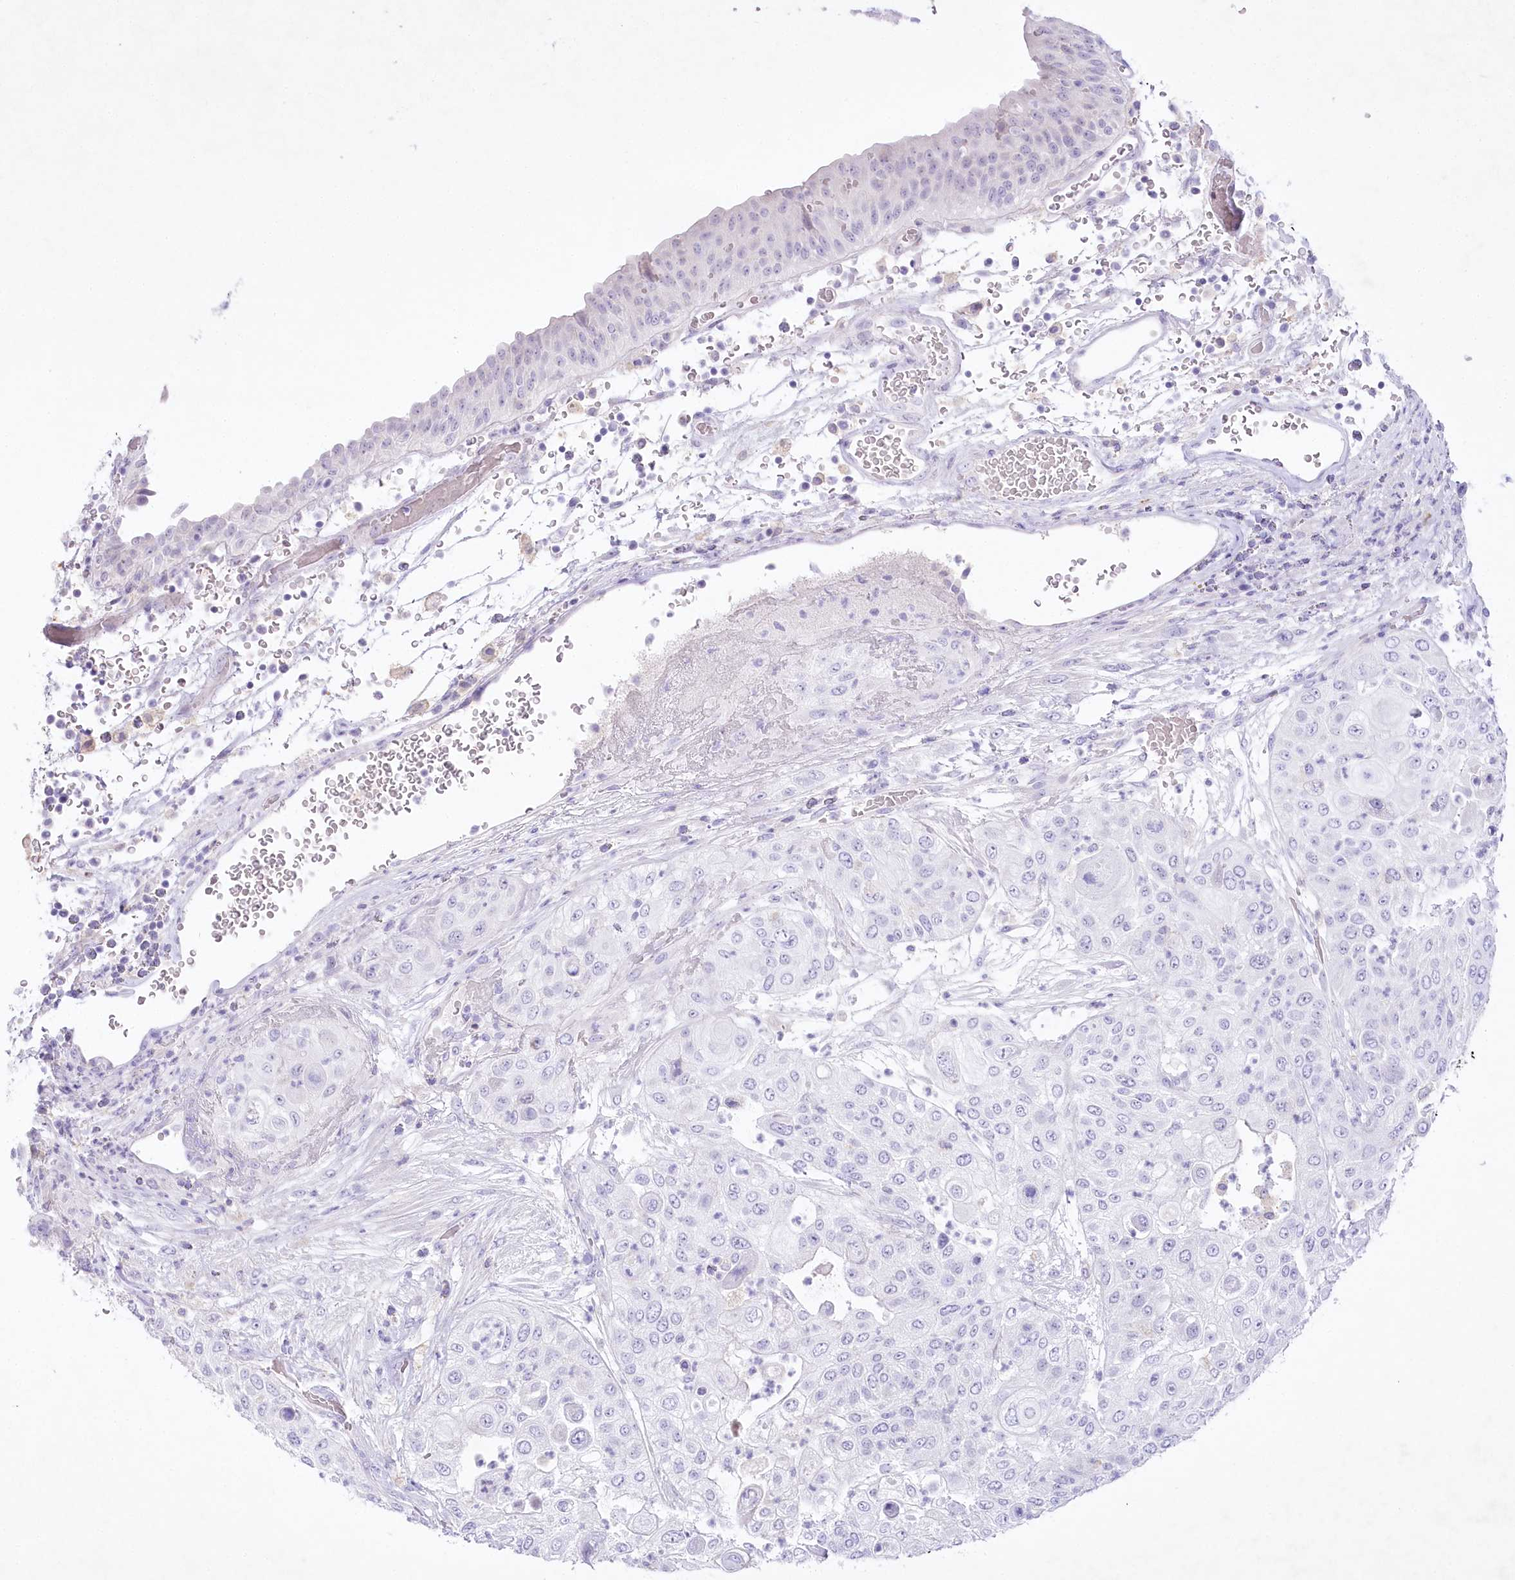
{"staining": {"intensity": "negative", "quantity": "none", "location": "none"}, "tissue": "urothelial cancer", "cell_type": "Tumor cells", "image_type": "cancer", "snomed": [{"axis": "morphology", "description": "Urothelial carcinoma, High grade"}, {"axis": "topography", "description": "Urinary bladder"}], "caption": "Immunohistochemical staining of human urothelial carcinoma (high-grade) reveals no significant staining in tumor cells.", "gene": "MYOZ1", "patient": {"sex": "female", "age": 79}}